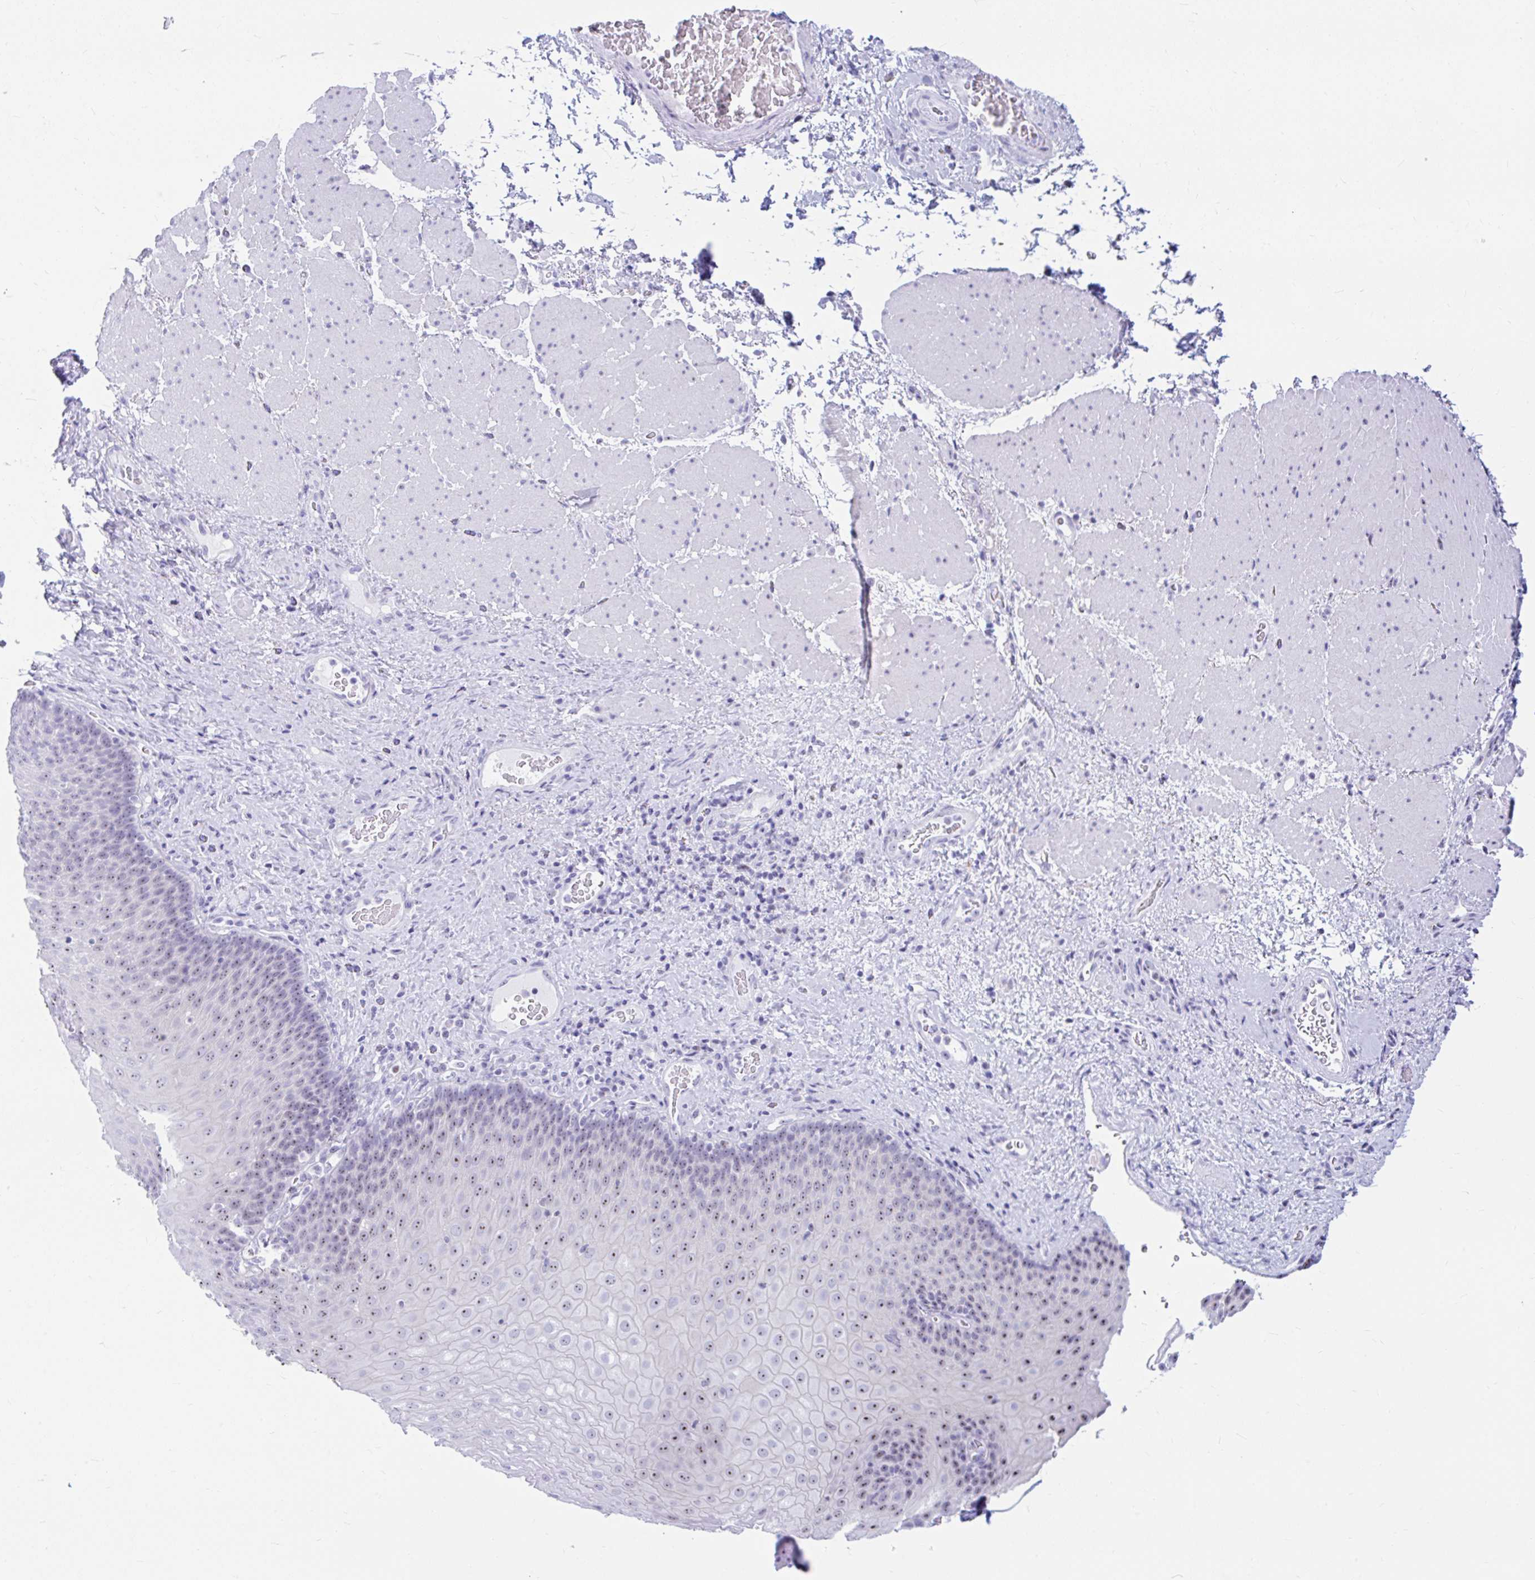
{"staining": {"intensity": "moderate", "quantity": "<25%", "location": "nuclear"}, "tissue": "esophagus", "cell_type": "Squamous epithelial cells", "image_type": "normal", "snomed": [{"axis": "morphology", "description": "Normal tissue, NOS"}, {"axis": "topography", "description": "Esophagus"}], "caption": "The micrograph demonstrates staining of unremarkable esophagus, revealing moderate nuclear protein positivity (brown color) within squamous epithelial cells.", "gene": "FTSJ3", "patient": {"sex": "male", "age": 62}}